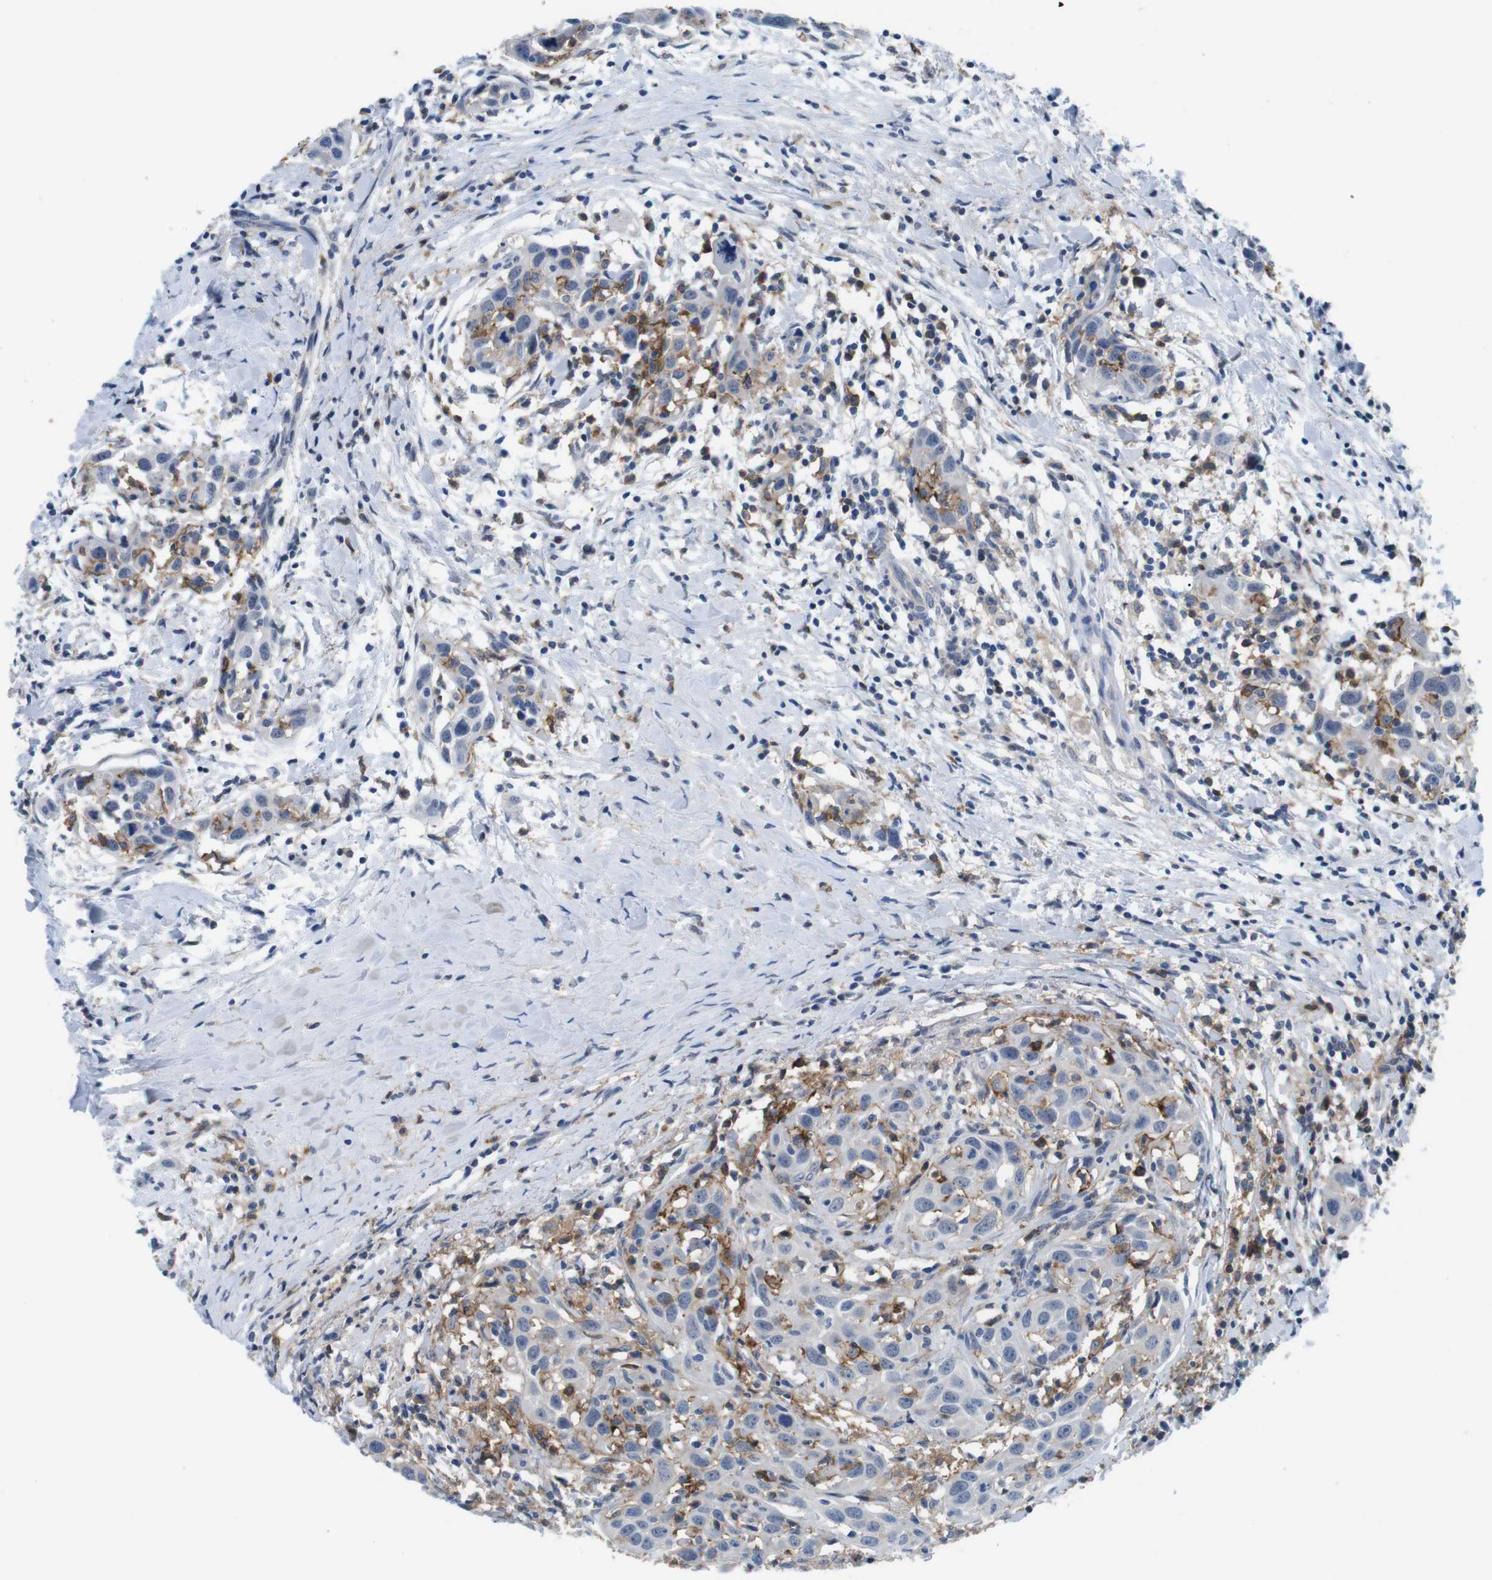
{"staining": {"intensity": "negative", "quantity": "none", "location": "none"}, "tissue": "head and neck cancer", "cell_type": "Tumor cells", "image_type": "cancer", "snomed": [{"axis": "morphology", "description": "Squamous cell carcinoma, NOS"}, {"axis": "topography", "description": "Oral tissue"}, {"axis": "topography", "description": "Head-Neck"}], "caption": "The immunohistochemistry (IHC) micrograph has no significant positivity in tumor cells of head and neck cancer (squamous cell carcinoma) tissue.", "gene": "CD300C", "patient": {"sex": "female", "age": 50}}